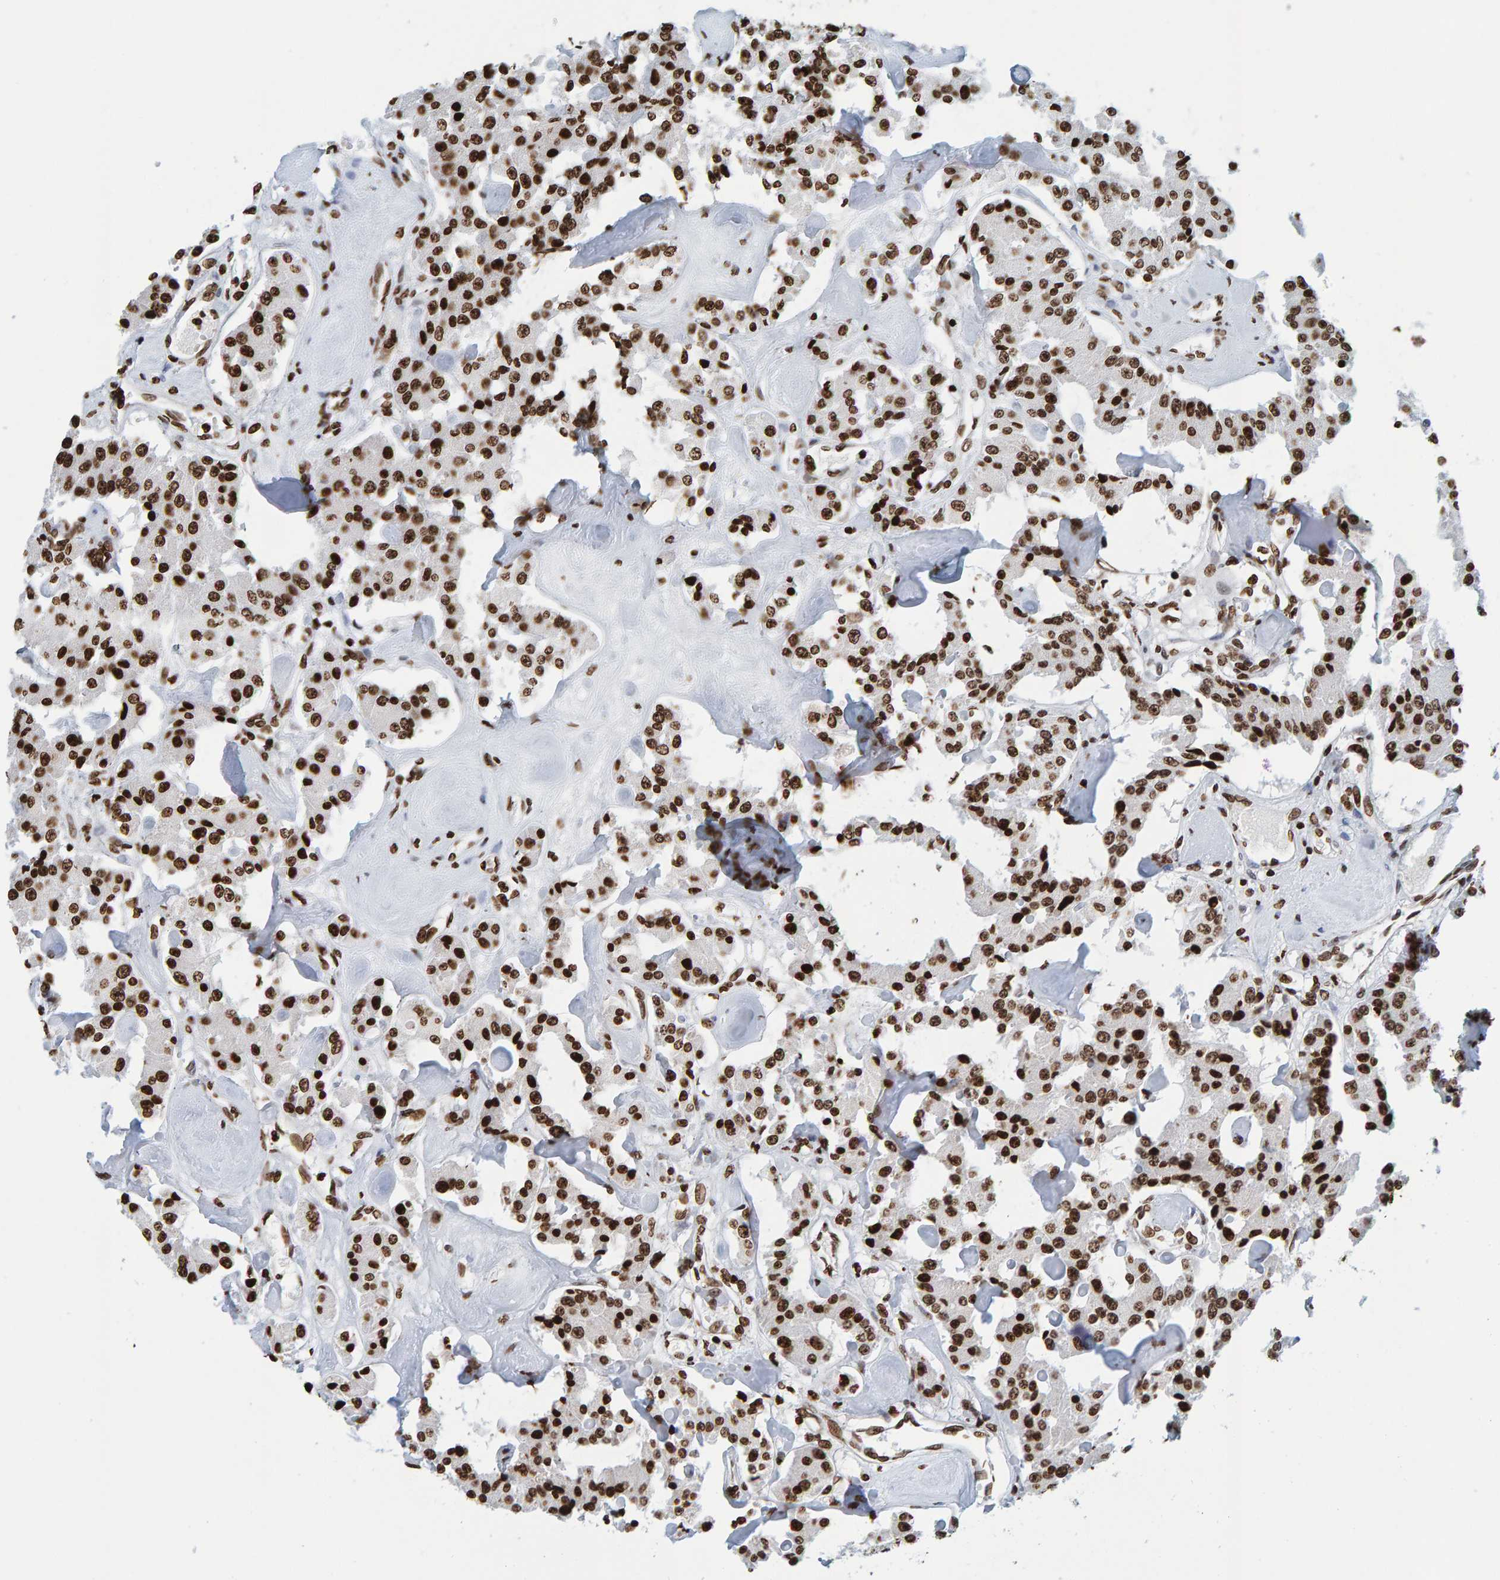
{"staining": {"intensity": "strong", "quantity": ">75%", "location": "nuclear"}, "tissue": "carcinoid", "cell_type": "Tumor cells", "image_type": "cancer", "snomed": [{"axis": "morphology", "description": "Carcinoid, malignant, NOS"}, {"axis": "topography", "description": "Pancreas"}], "caption": "Immunohistochemistry (IHC) of carcinoid (malignant) displays high levels of strong nuclear positivity in approximately >75% of tumor cells.", "gene": "BRF2", "patient": {"sex": "male", "age": 41}}